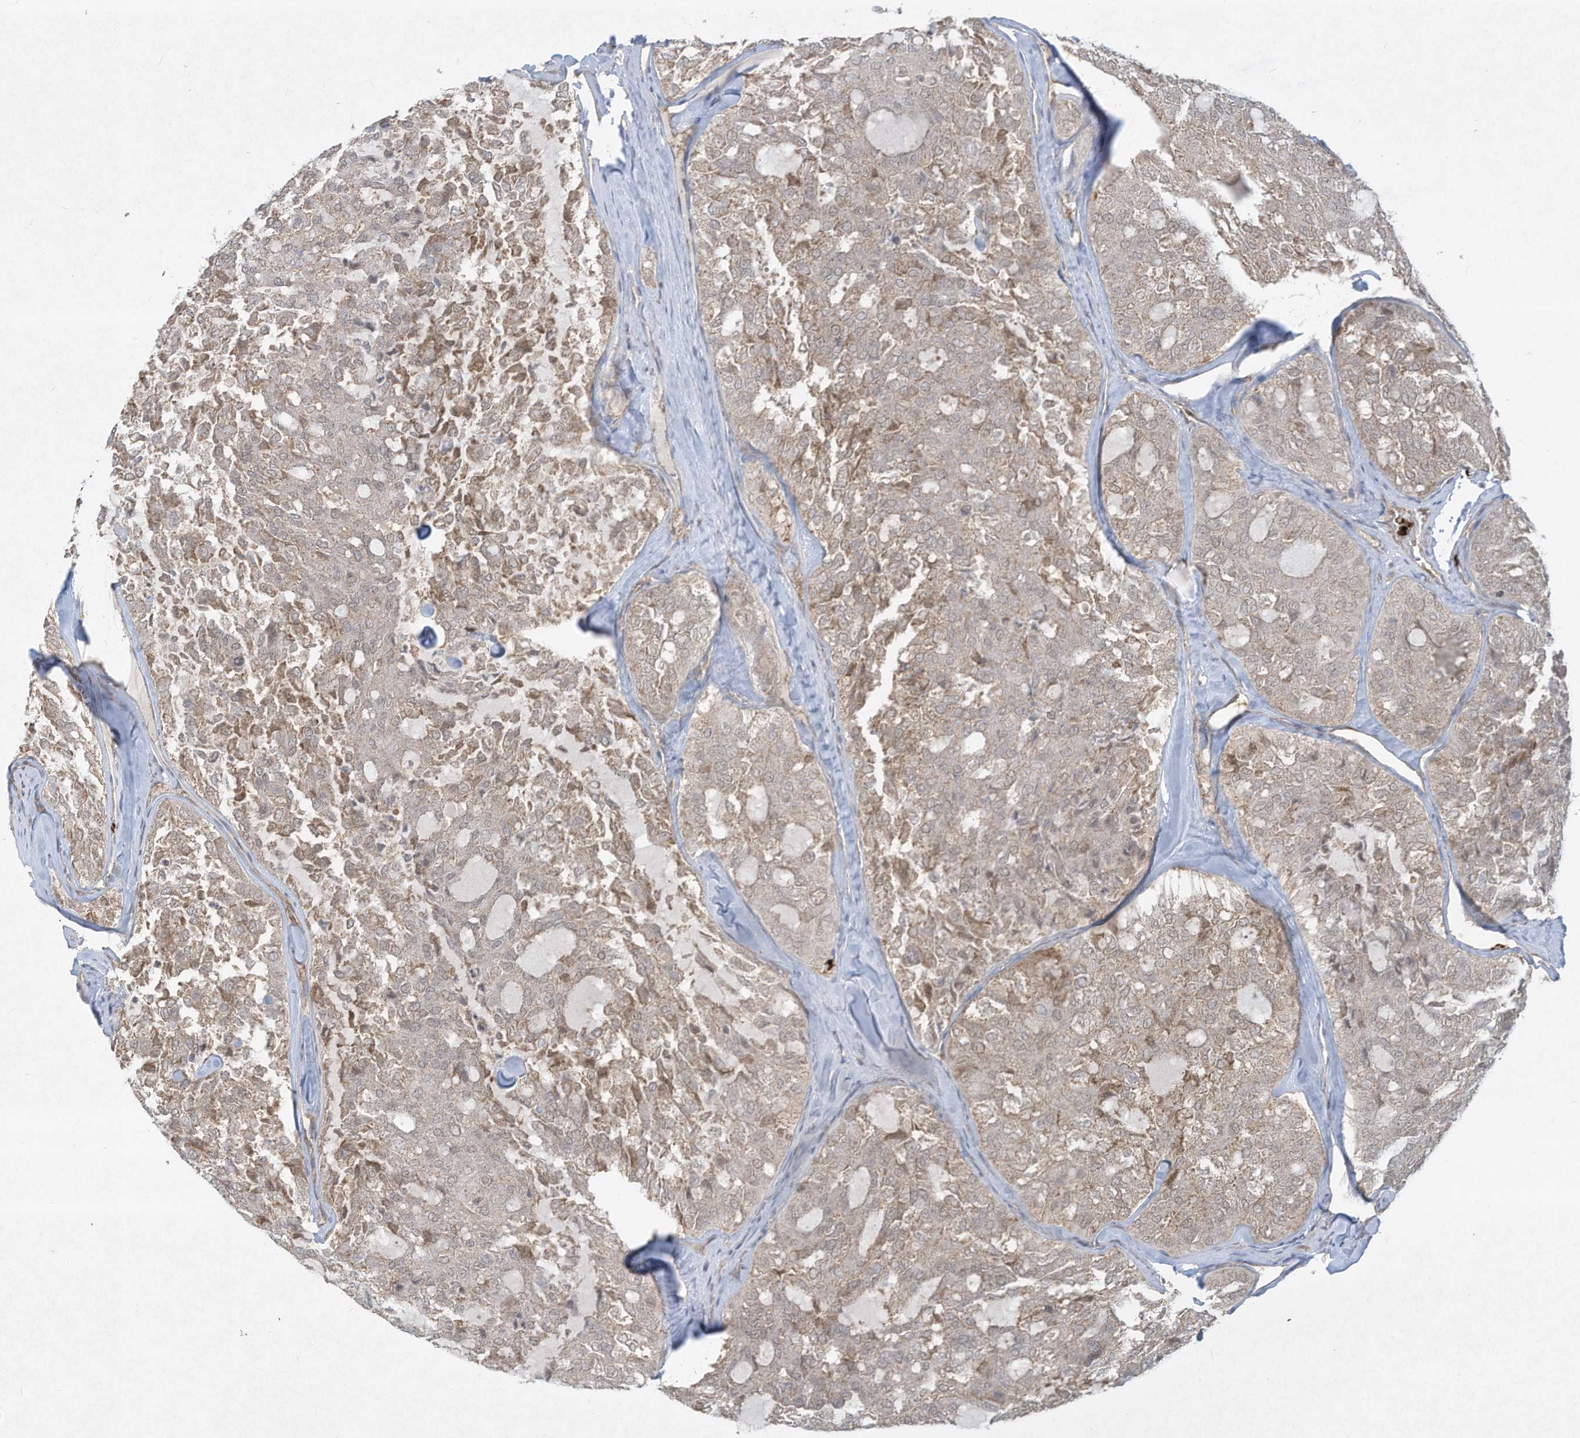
{"staining": {"intensity": "weak", "quantity": ">75%", "location": "cytoplasmic/membranous"}, "tissue": "thyroid cancer", "cell_type": "Tumor cells", "image_type": "cancer", "snomed": [{"axis": "morphology", "description": "Follicular adenoma carcinoma, NOS"}, {"axis": "topography", "description": "Thyroid gland"}], "caption": "Protein staining demonstrates weak cytoplasmic/membranous staining in about >75% of tumor cells in thyroid follicular adenoma carcinoma. Using DAB (3,3'-diaminobenzidine) (brown) and hematoxylin (blue) stains, captured at high magnification using brightfield microscopy.", "gene": "CHRNA4", "patient": {"sex": "male", "age": 75}}